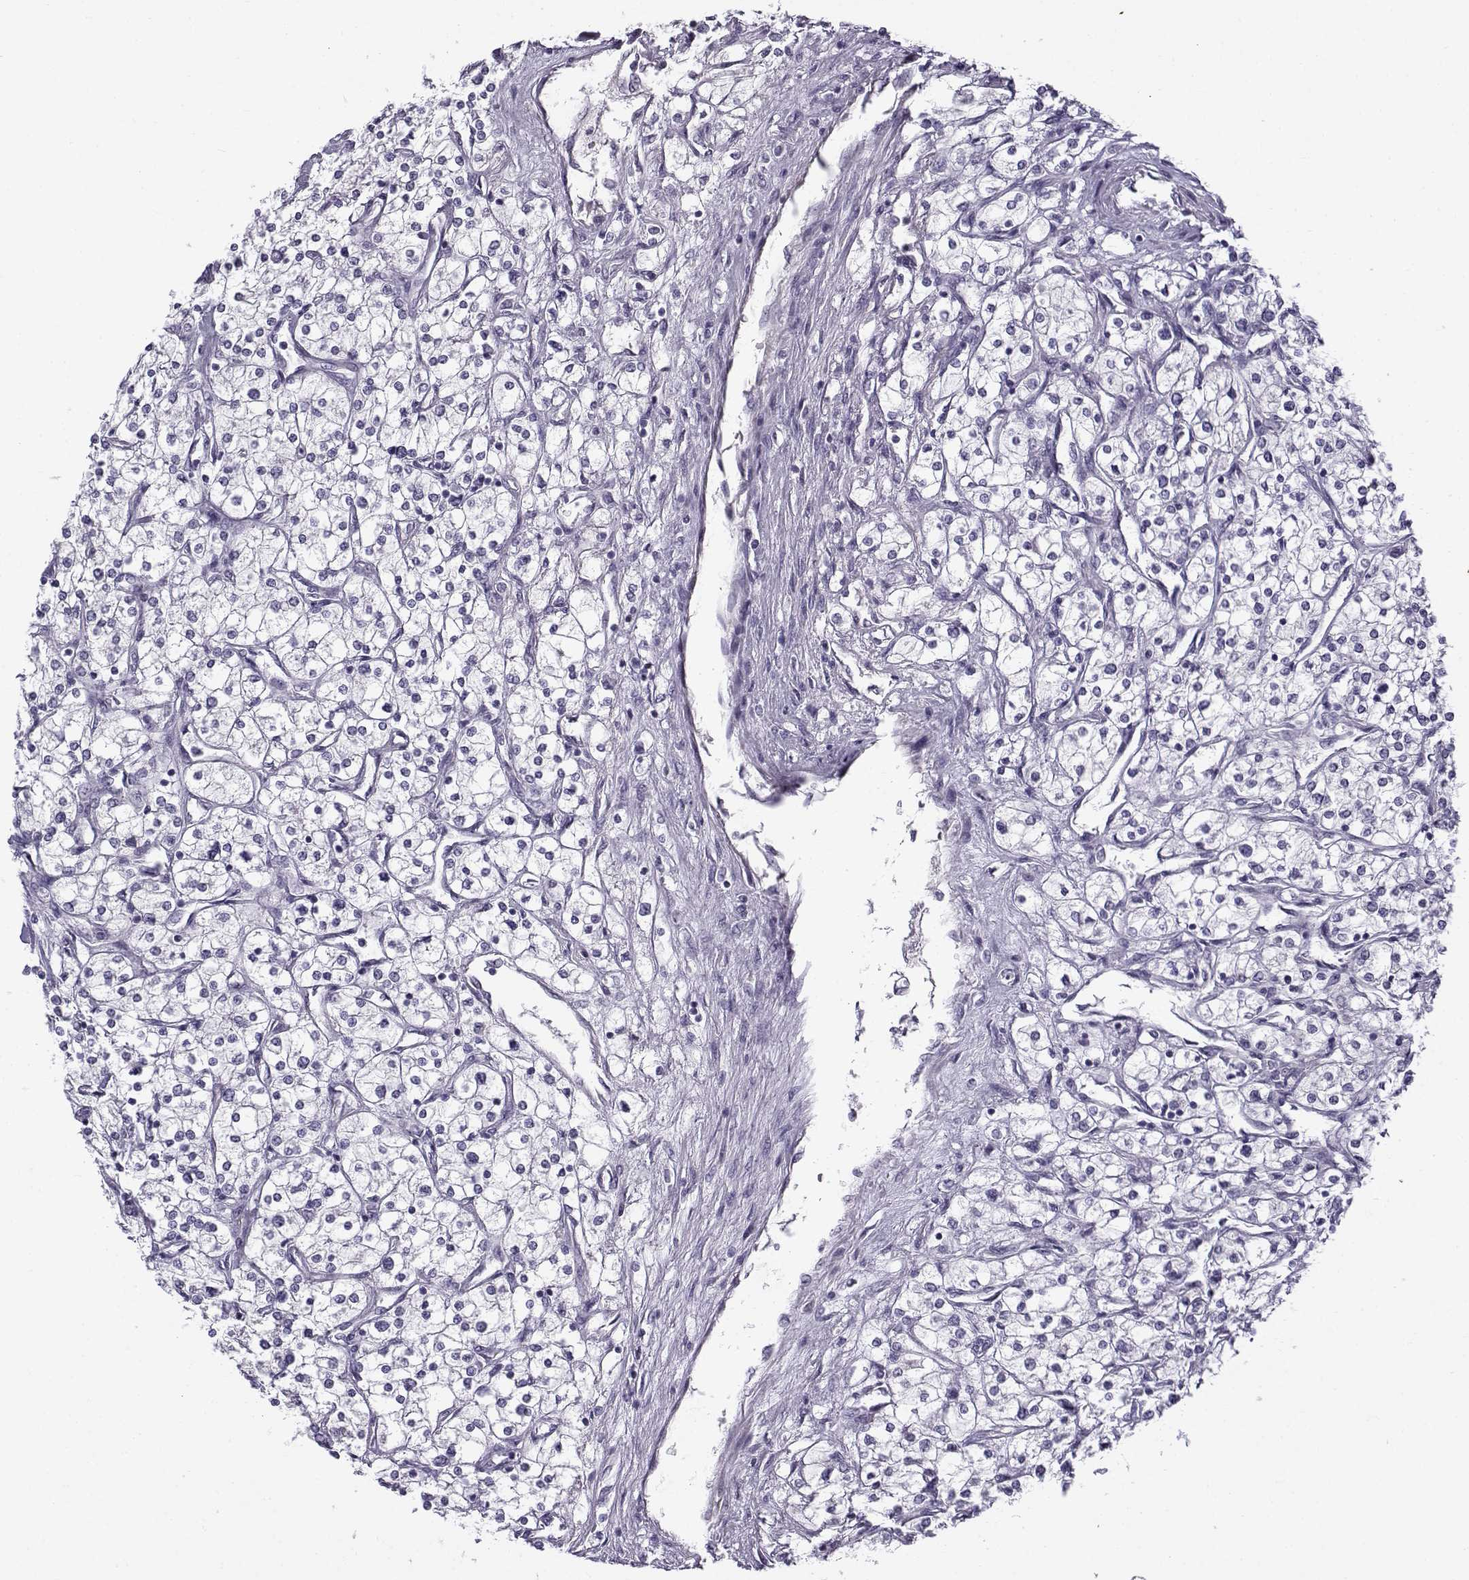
{"staining": {"intensity": "negative", "quantity": "none", "location": "none"}, "tissue": "renal cancer", "cell_type": "Tumor cells", "image_type": "cancer", "snomed": [{"axis": "morphology", "description": "Adenocarcinoma, NOS"}, {"axis": "topography", "description": "Kidney"}], "caption": "This photomicrograph is of adenocarcinoma (renal) stained with IHC to label a protein in brown with the nuclei are counter-stained blue. There is no expression in tumor cells.", "gene": "TEX55", "patient": {"sex": "male", "age": 80}}